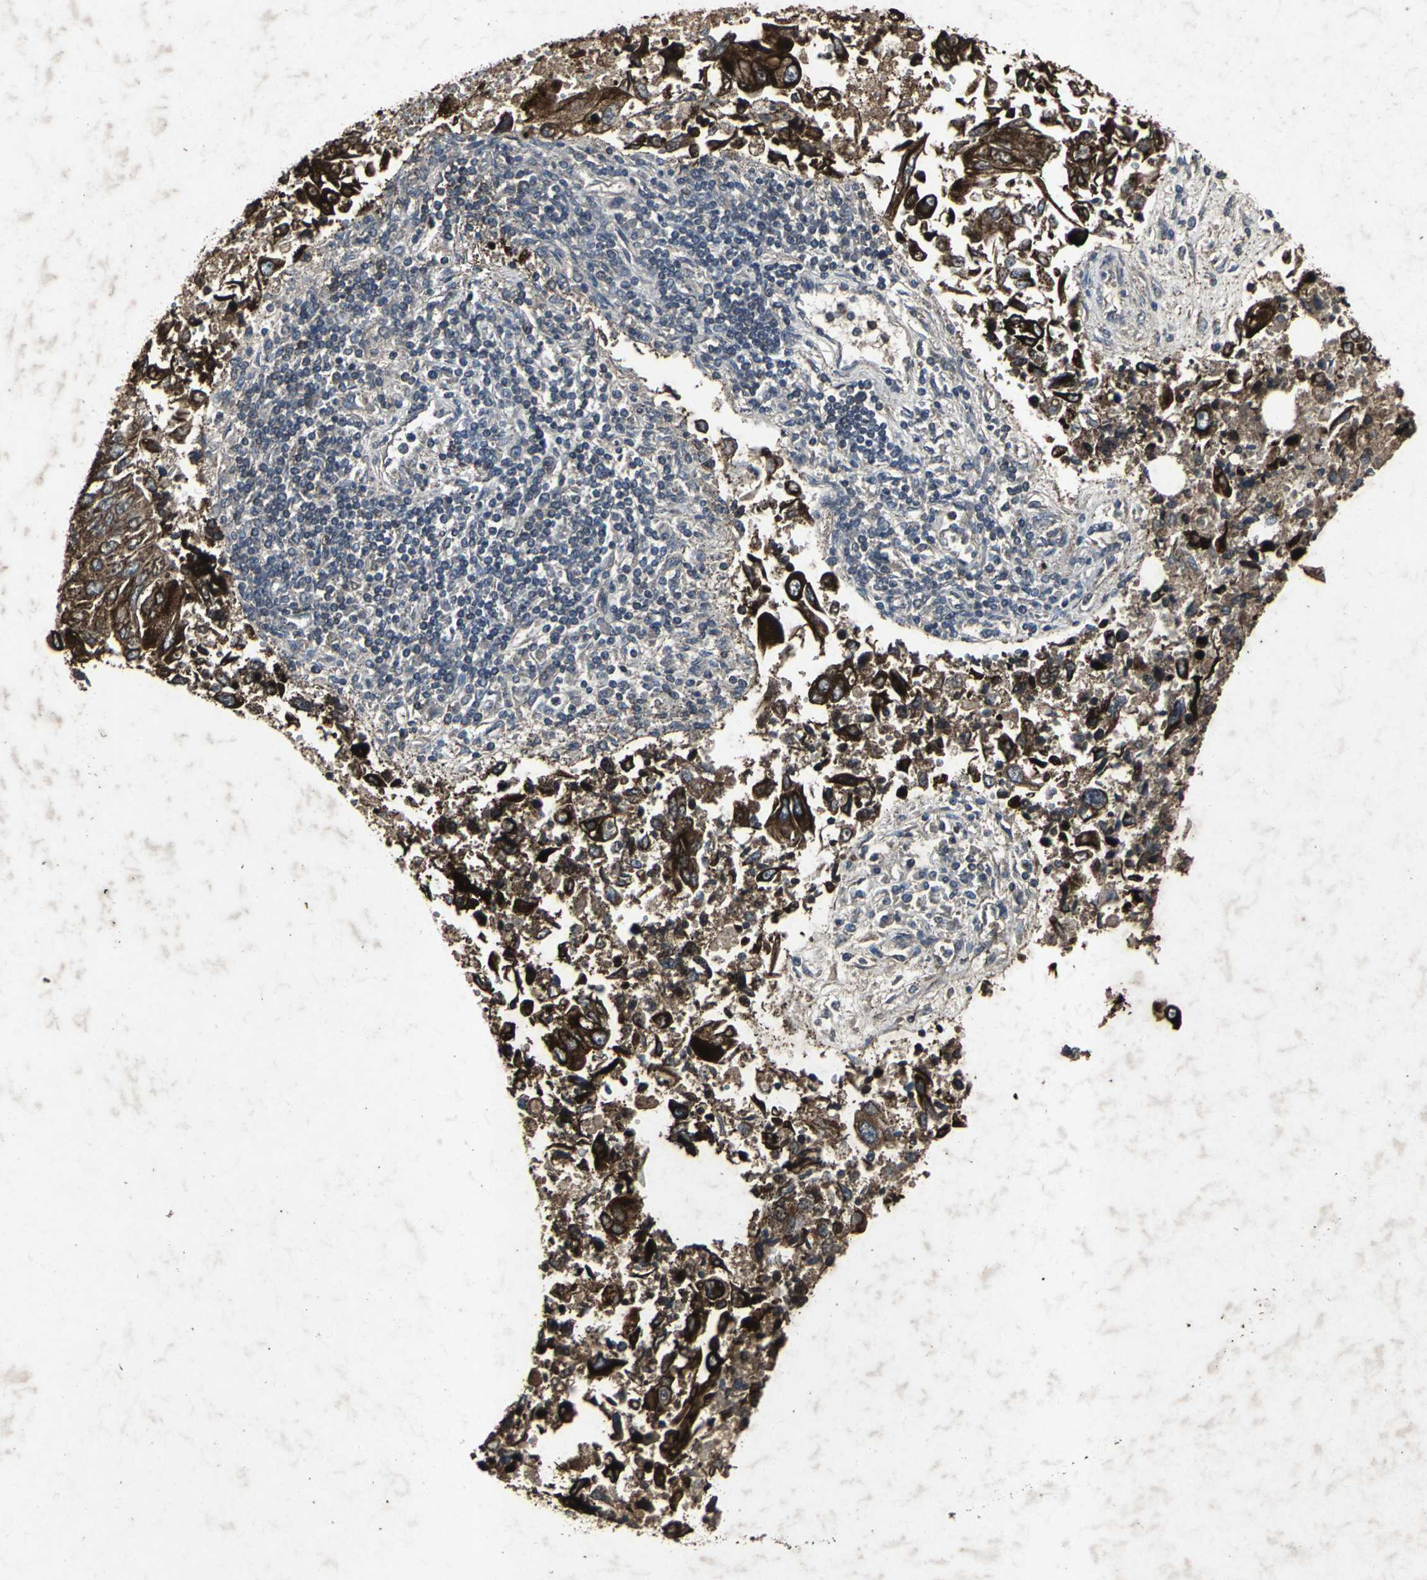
{"staining": {"intensity": "strong", "quantity": ">75%", "location": "cytoplasmic/membranous"}, "tissue": "lung cancer", "cell_type": "Tumor cells", "image_type": "cancer", "snomed": [{"axis": "morphology", "description": "Adenocarcinoma, NOS"}, {"axis": "topography", "description": "Lung"}], "caption": "Immunohistochemistry histopathology image of lung adenocarcinoma stained for a protein (brown), which displays high levels of strong cytoplasmic/membranous staining in about >75% of tumor cells.", "gene": "CCR9", "patient": {"sex": "male", "age": 84}}